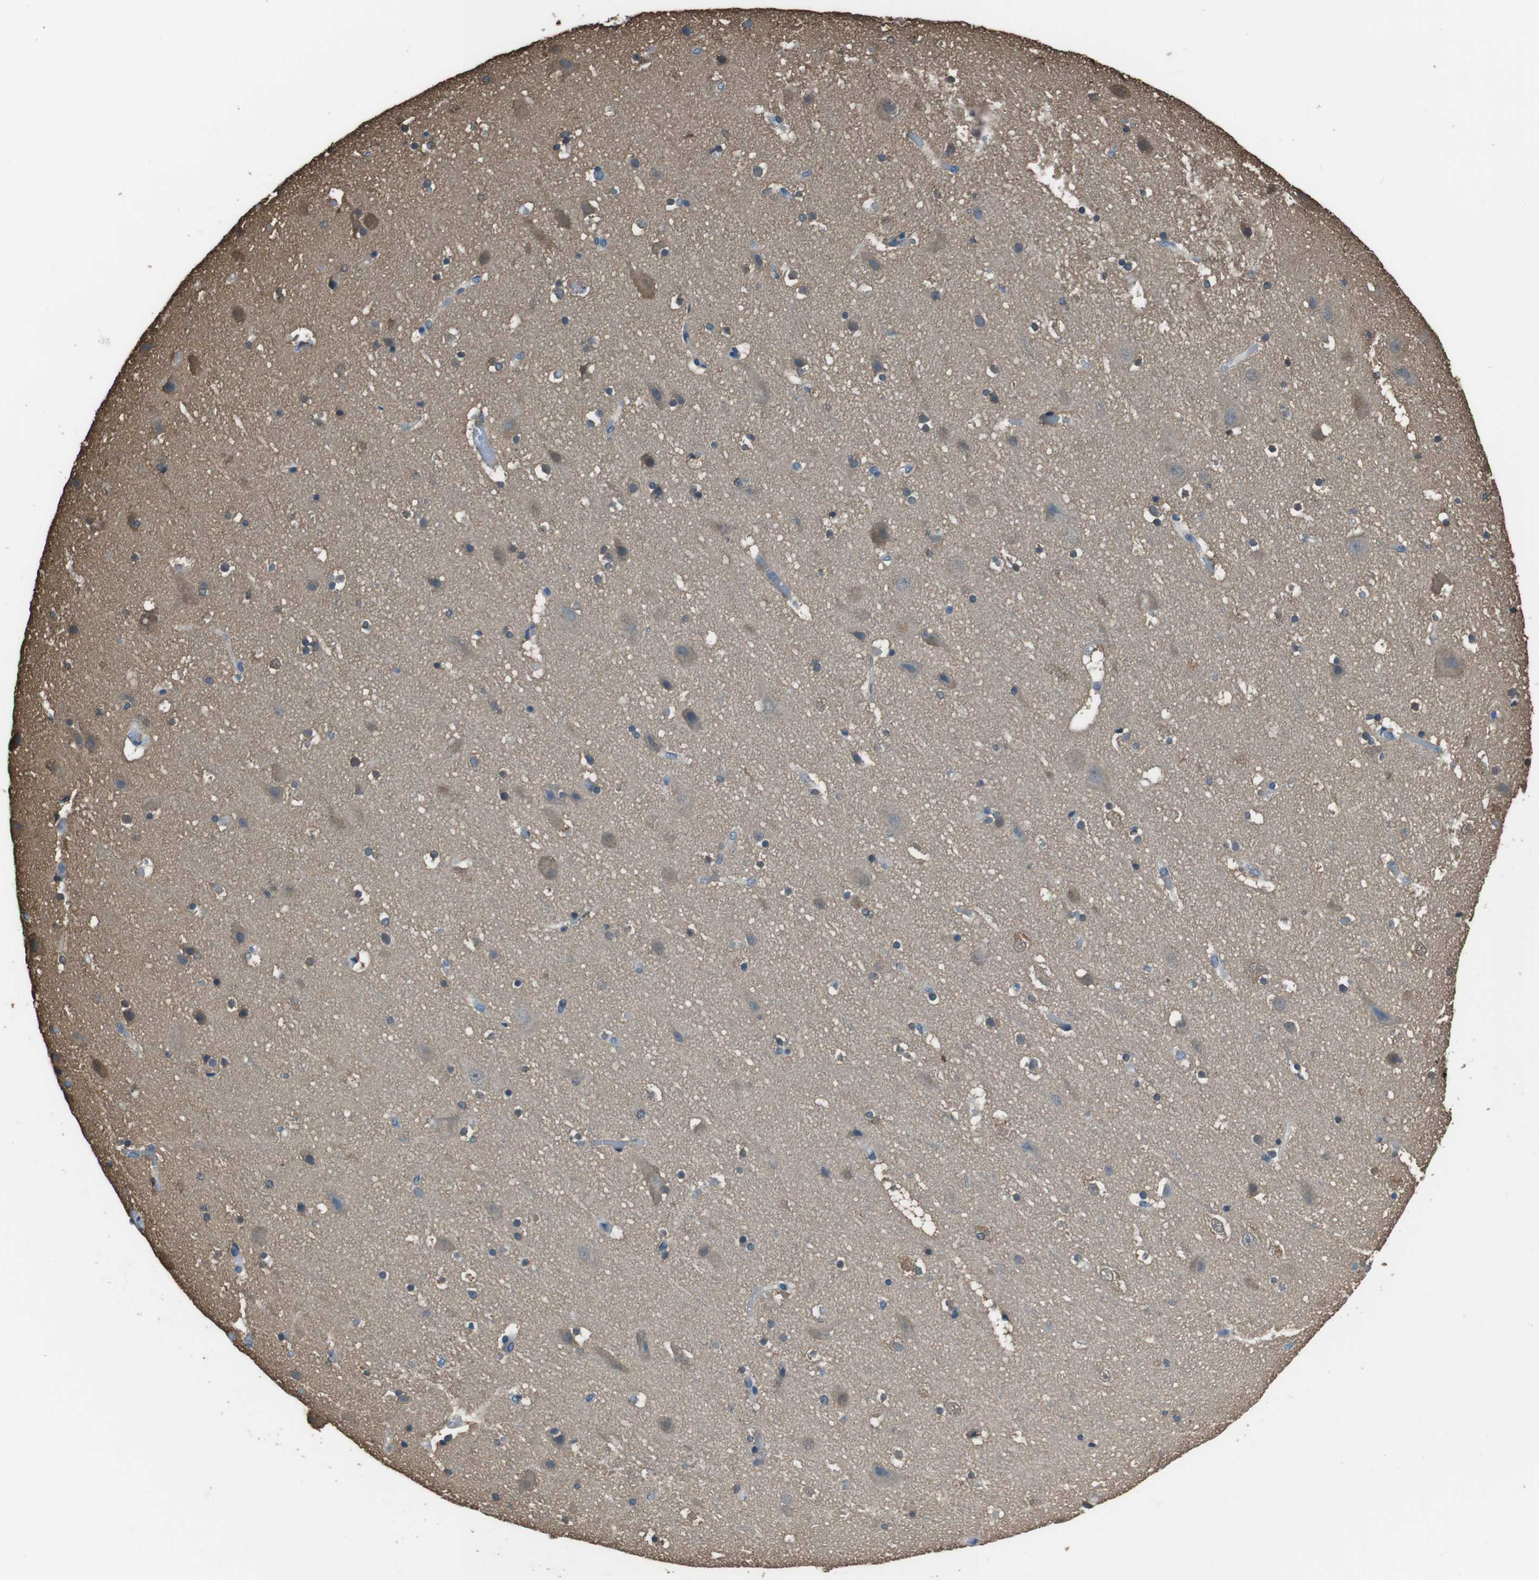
{"staining": {"intensity": "weak", "quantity": "<25%", "location": "cytoplasmic/membranous"}, "tissue": "cerebral cortex", "cell_type": "Endothelial cells", "image_type": "normal", "snomed": [{"axis": "morphology", "description": "Normal tissue, NOS"}, {"axis": "topography", "description": "Cerebral cortex"}], "caption": "The IHC photomicrograph has no significant positivity in endothelial cells of cerebral cortex. (DAB (3,3'-diaminobenzidine) IHC, high magnification).", "gene": "TWSG1", "patient": {"sex": "male", "age": 45}}